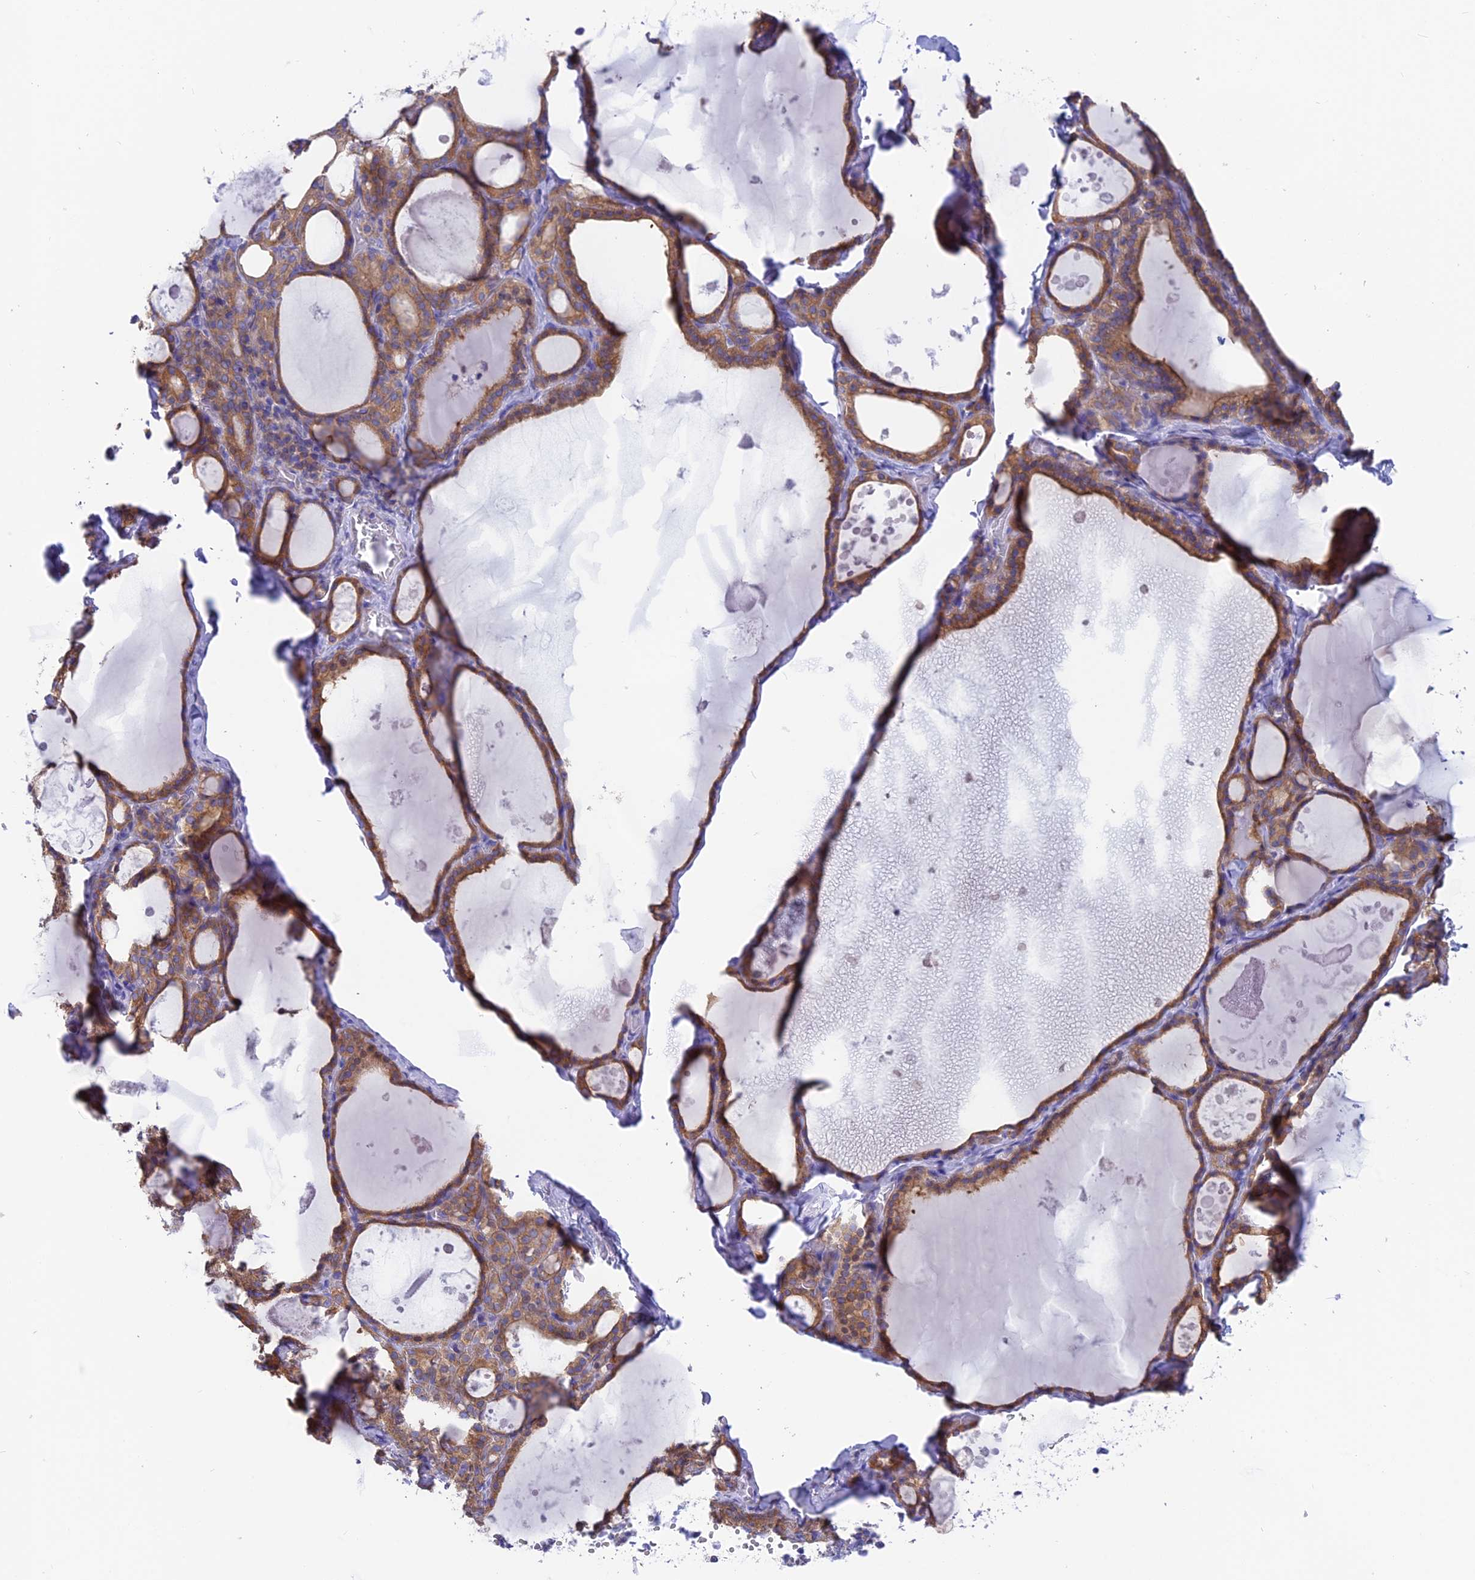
{"staining": {"intensity": "moderate", "quantity": ">75%", "location": "cytoplasmic/membranous"}, "tissue": "thyroid gland", "cell_type": "Glandular cells", "image_type": "normal", "snomed": [{"axis": "morphology", "description": "Normal tissue, NOS"}, {"axis": "topography", "description": "Thyroid gland"}], "caption": "Immunohistochemical staining of unremarkable human thyroid gland exhibits moderate cytoplasmic/membranous protein positivity in approximately >75% of glandular cells.", "gene": "LZTFL1", "patient": {"sex": "male", "age": 56}}